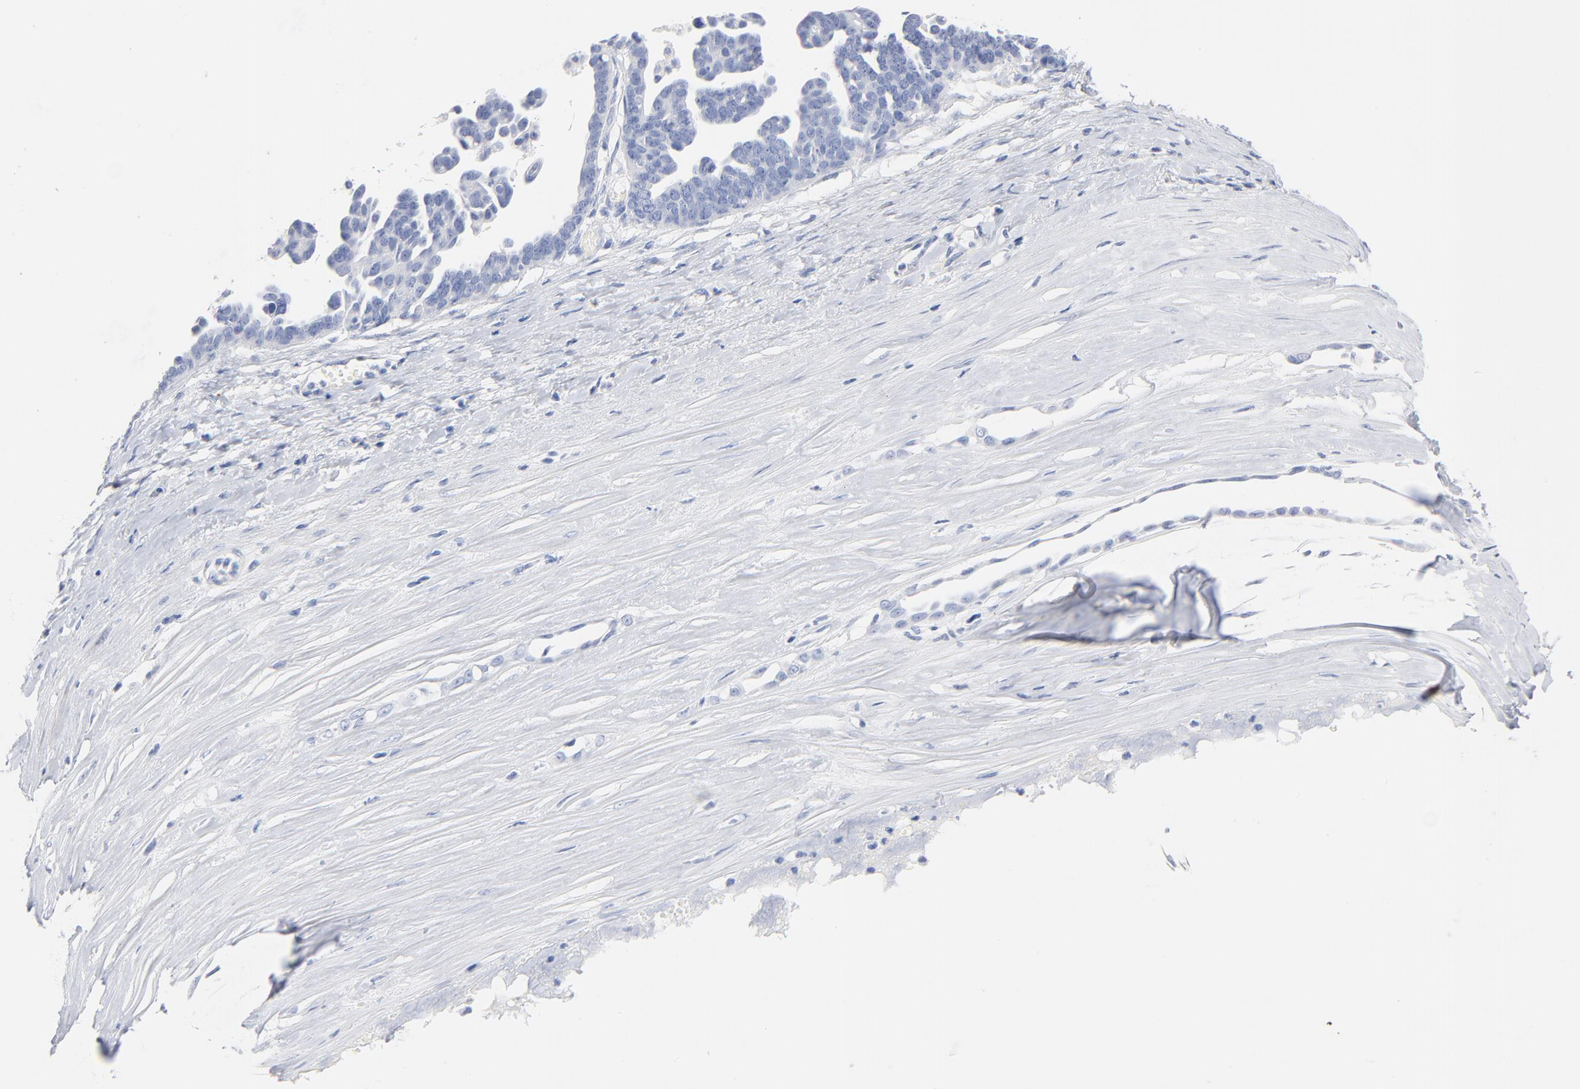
{"staining": {"intensity": "negative", "quantity": "none", "location": "none"}, "tissue": "ovarian cancer", "cell_type": "Tumor cells", "image_type": "cancer", "snomed": [{"axis": "morphology", "description": "Cystadenocarcinoma, serous, NOS"}, {"axis": "topography", "description": "Ovary"}], "caption": "Immunohistochemistry of human serous cystadenocarcinoma (ovarian) displays no positivity in tumor cells.", "gene": "AGTR1", "patient": {"sex": "female", "age": 54}}